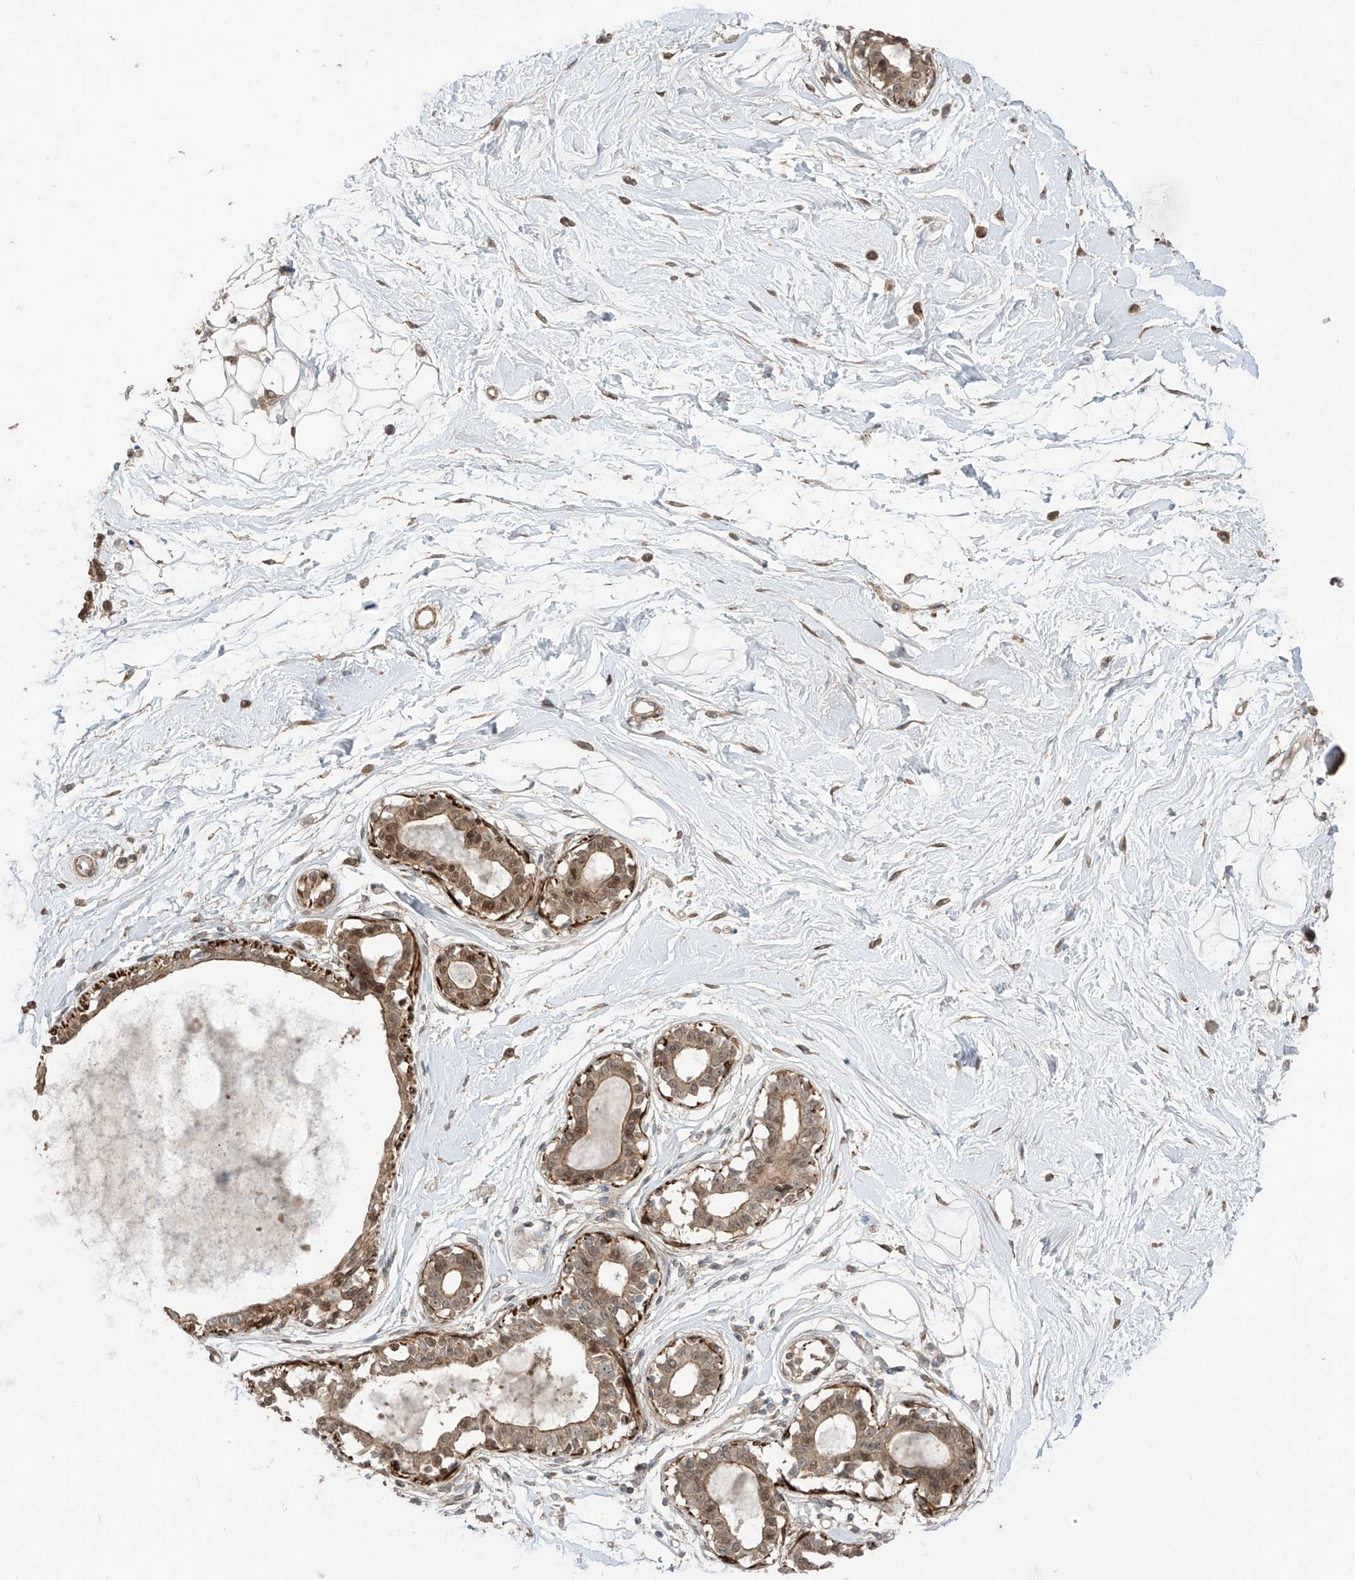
{"staining": {"intensity": "negative", "quantity": "none", "location": "none"}, "tissue": "breast", "cell_type": "Adipocytes", "image_type": "normal", "snomed": [{"axis": "morphology", "description": "Normal tissue, NOS"}, {"axis": "topography", "description": "Breast"}], "caption": "The immunohistochemistry image has no significant expression in adipocytes of breast. (DAB (3,3'-diaminobenzidine) IHC, high magnification).", "gene": "LRRC74A", "patient": {"sex": "female", "age": 45}}